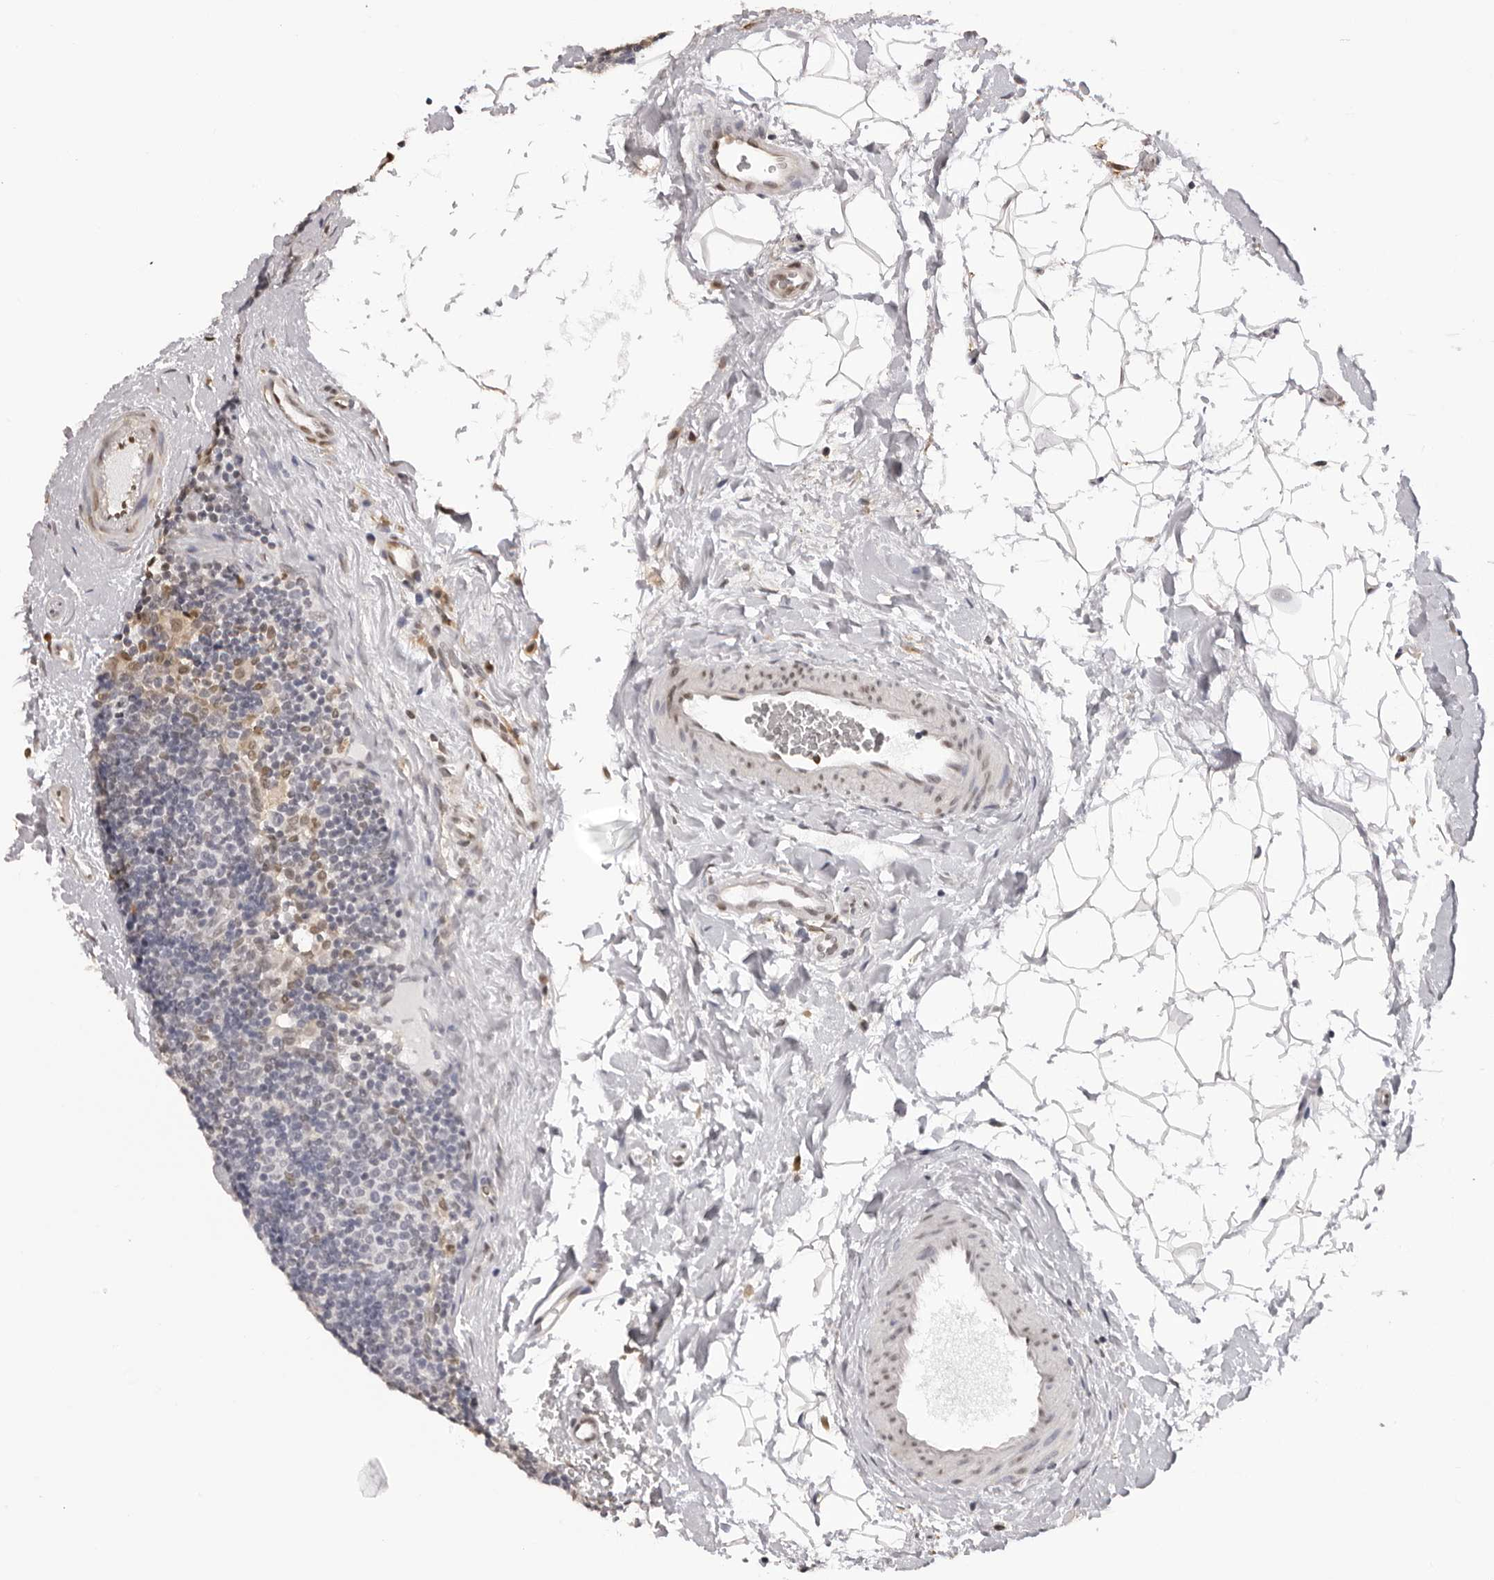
{"staining": {"intensity": "weak", "quantity": "<25%", "location": "nuclear"}, "tissue": "lymph node", "cell_type": "Germinal center cells", "image_type": "normal", "snomed": [{"axis": "morphology", "description": "Normal tissue, NOS"}, {"axis": "topography", "description": "Lymph node"}], "caption": "Immunohistochemistry of unremarkable human lymph node reveals no expression in germinal center cells.", "gene": "HSPA4", "patient": {"sex": "female", "age": 22}}